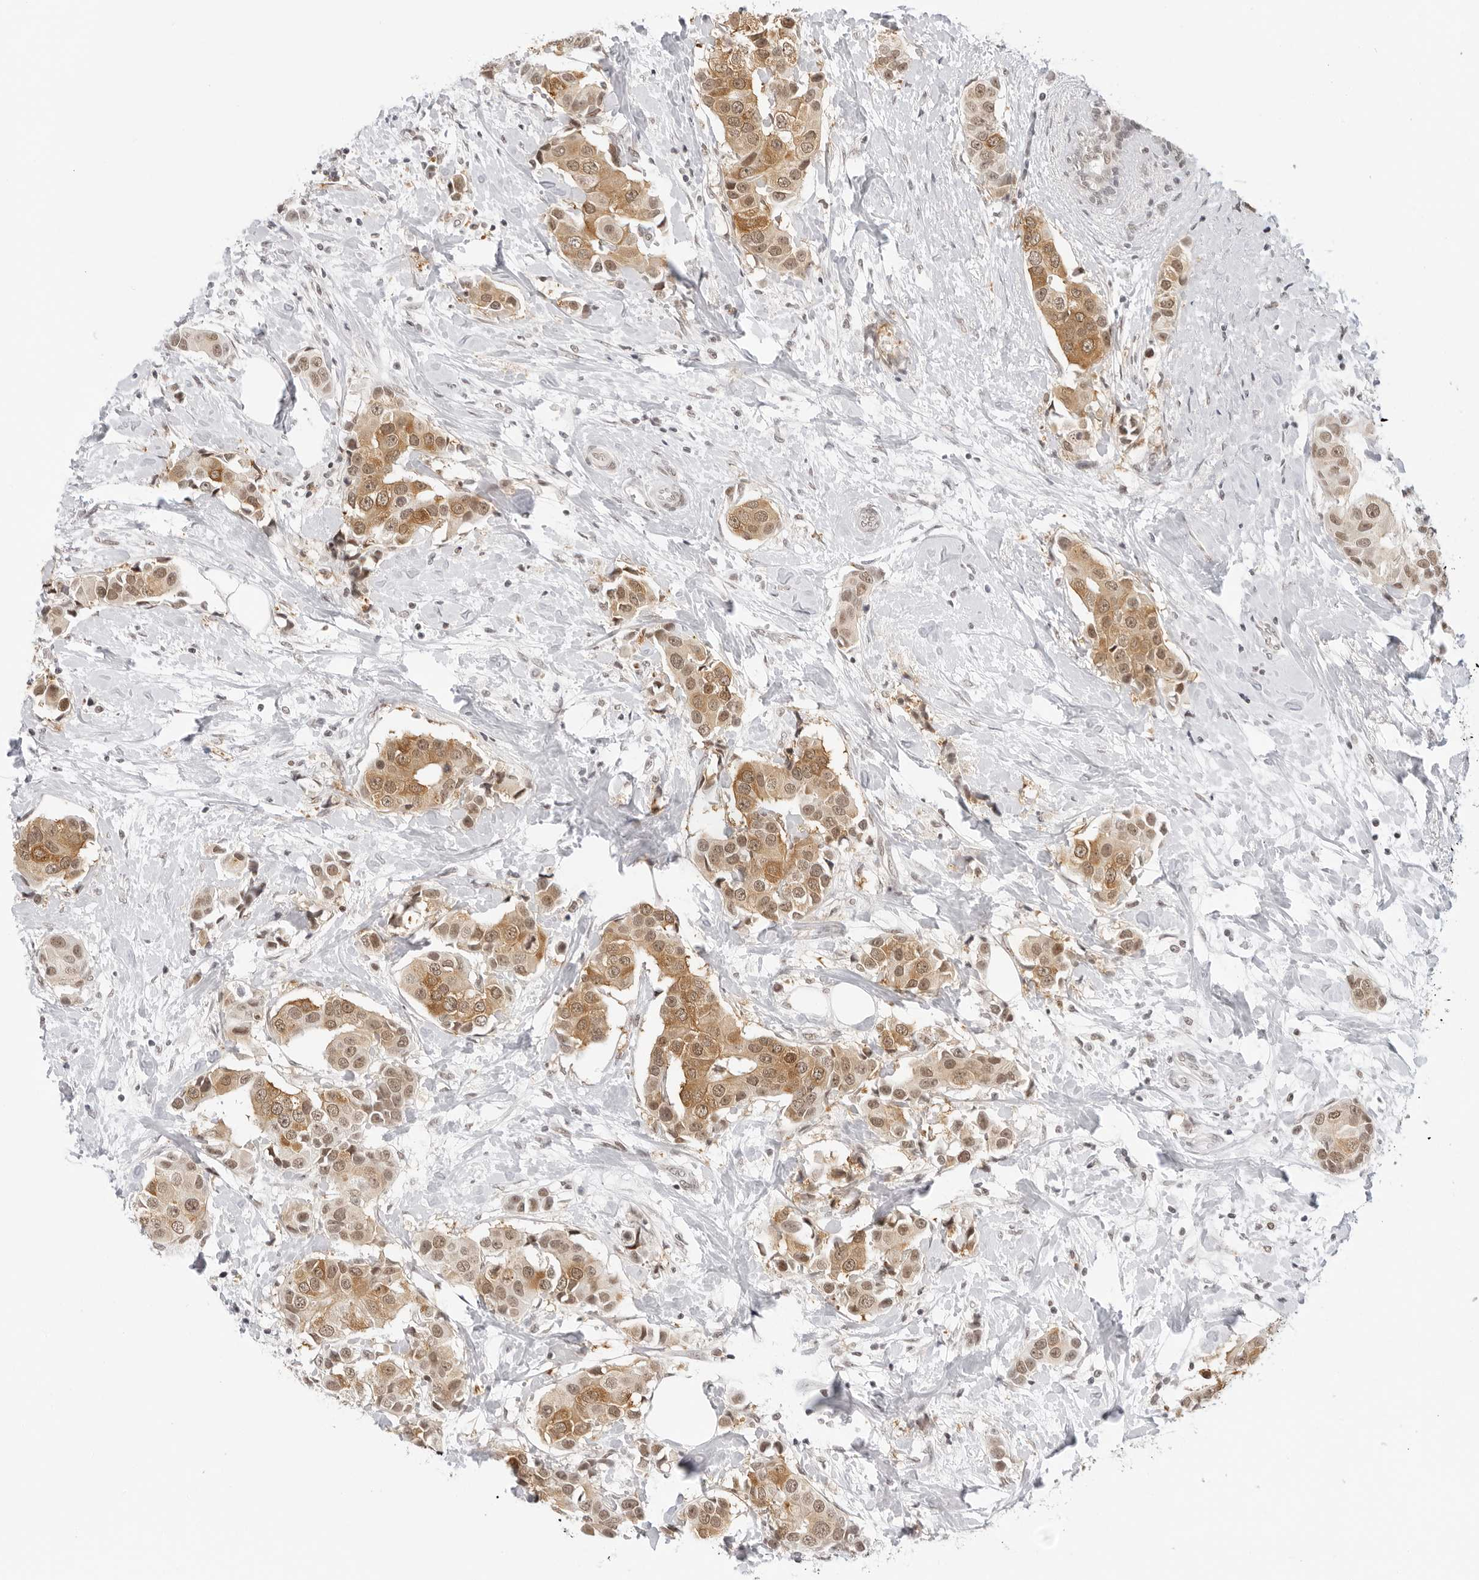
{"staining": {"intensity": "moderate", "quantity": ">75%", "location": "cytoplasmic/membranous,nuclear"}, "tissue": "breast cancer", "cell_type": "Tumor cells", "image_type": "cancer", "snomed": [{"axis": "morphology", "description": "Normal tissue, NOS"}, {"axis": "morphology", "description": "Duct carcinoma"}, {"axis": "topography", "description": "Breast"}], "caption": "A photomicrograph of human breast intraductal carcinoma stained for a protein reveals moderate cytoplasmic/membranous and nuclear brown staining in tumor cells.", "gene": "TCIM", "patient": {"sex": "female", "age": 39}}